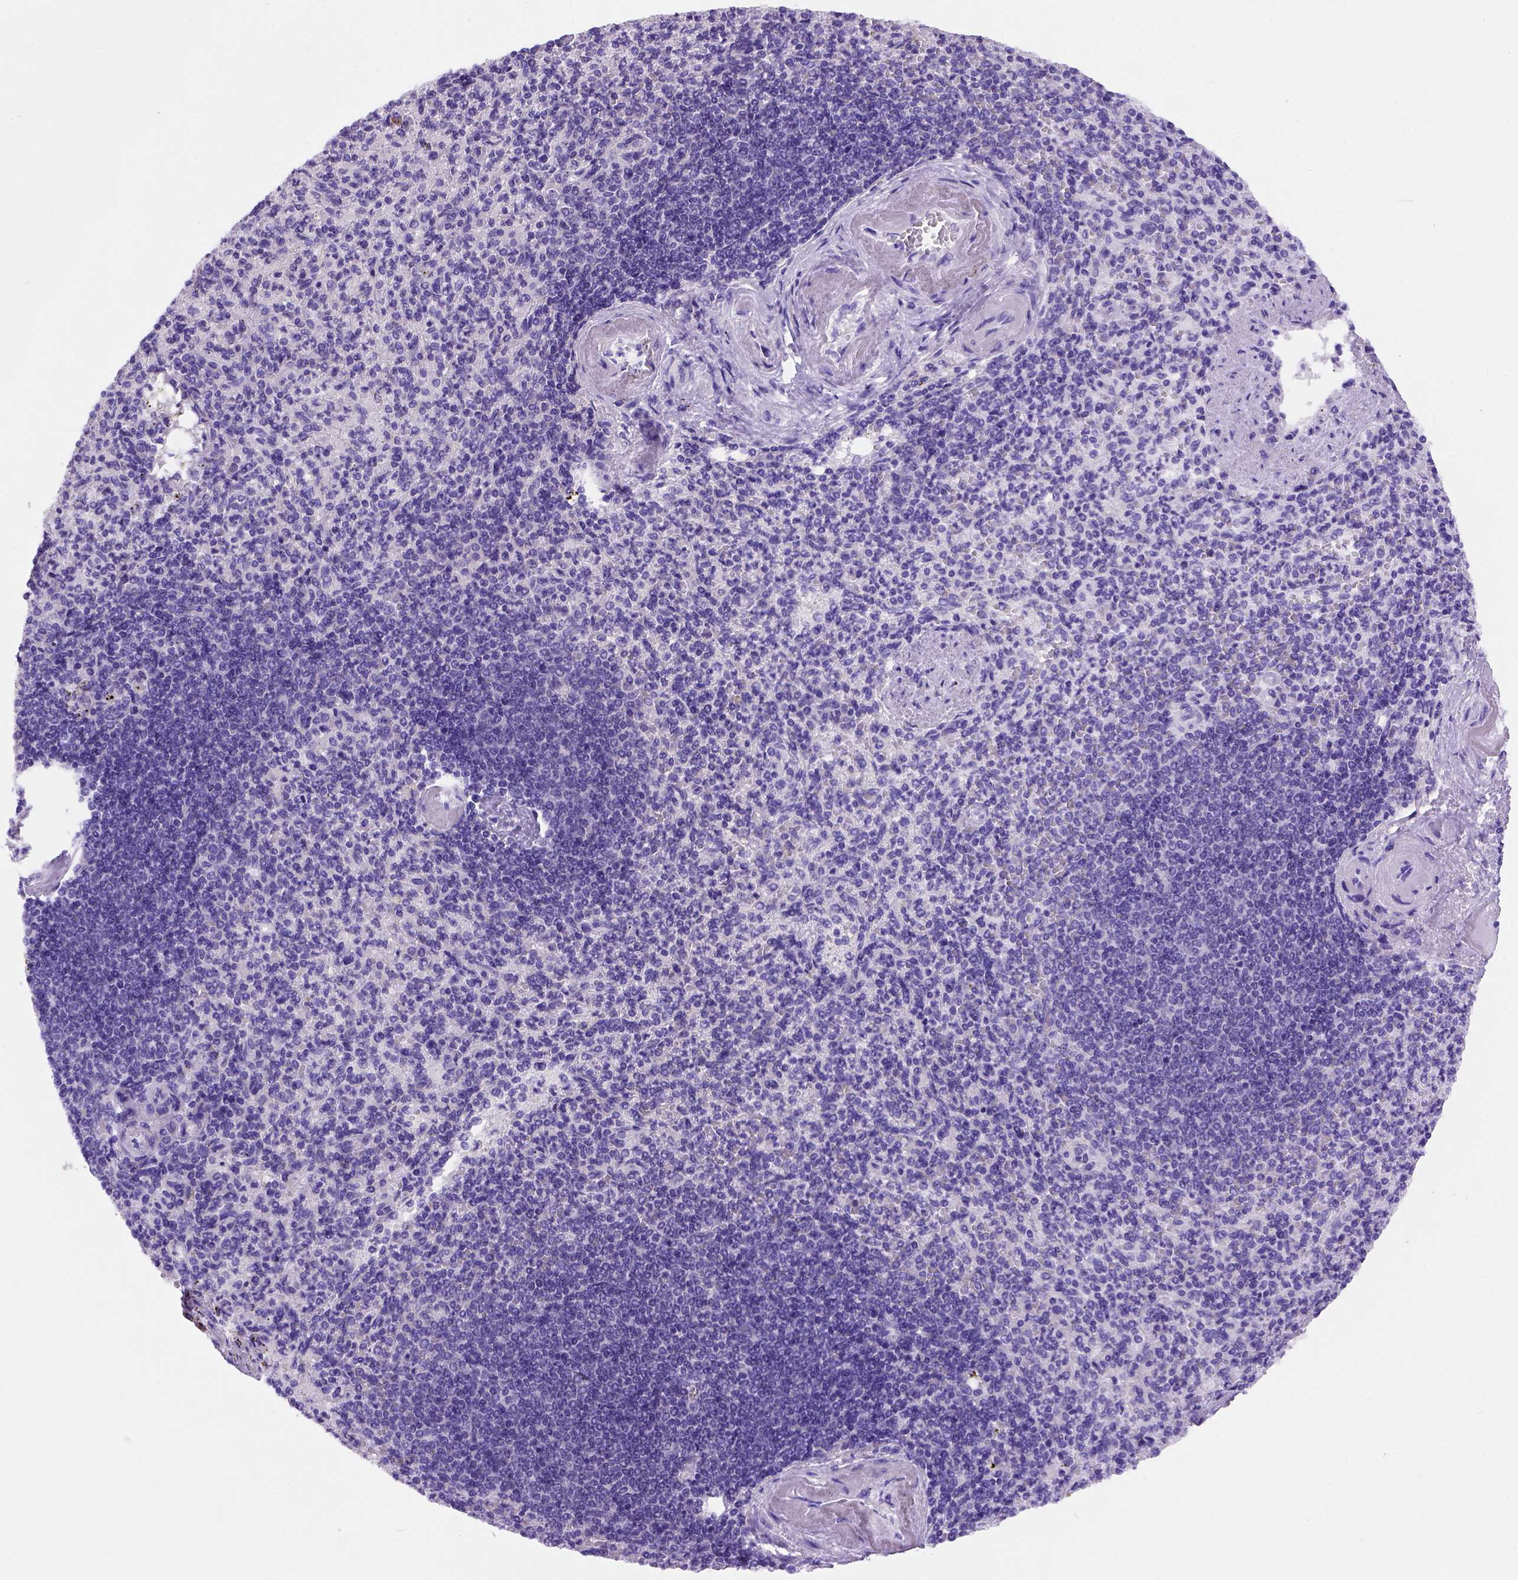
{"staining": {"intensity": "negative", "quantity": "none", "location": "none"}, "tissue": "spleen", "cell_type": "Cells in red pulp", "image_type": "normal", "snomed": [{"axis": "morphology", "description": "Normal tissue, NOS"}, {"axis": "topography", "description": "Spleen"}], "caption": "A photomicrograph of spleen stained for a protein demonstrates no brown staining in cells in red pulp. The staining was performed using DAB (3,3'-diaminobenzidine) to visualize the protein expression in brown, while the nuclei were stained in blue with hematoxylin (Magnification: 20x).", "gene": "FOXI1", "patient": {"sex": "female", "age": 74}}